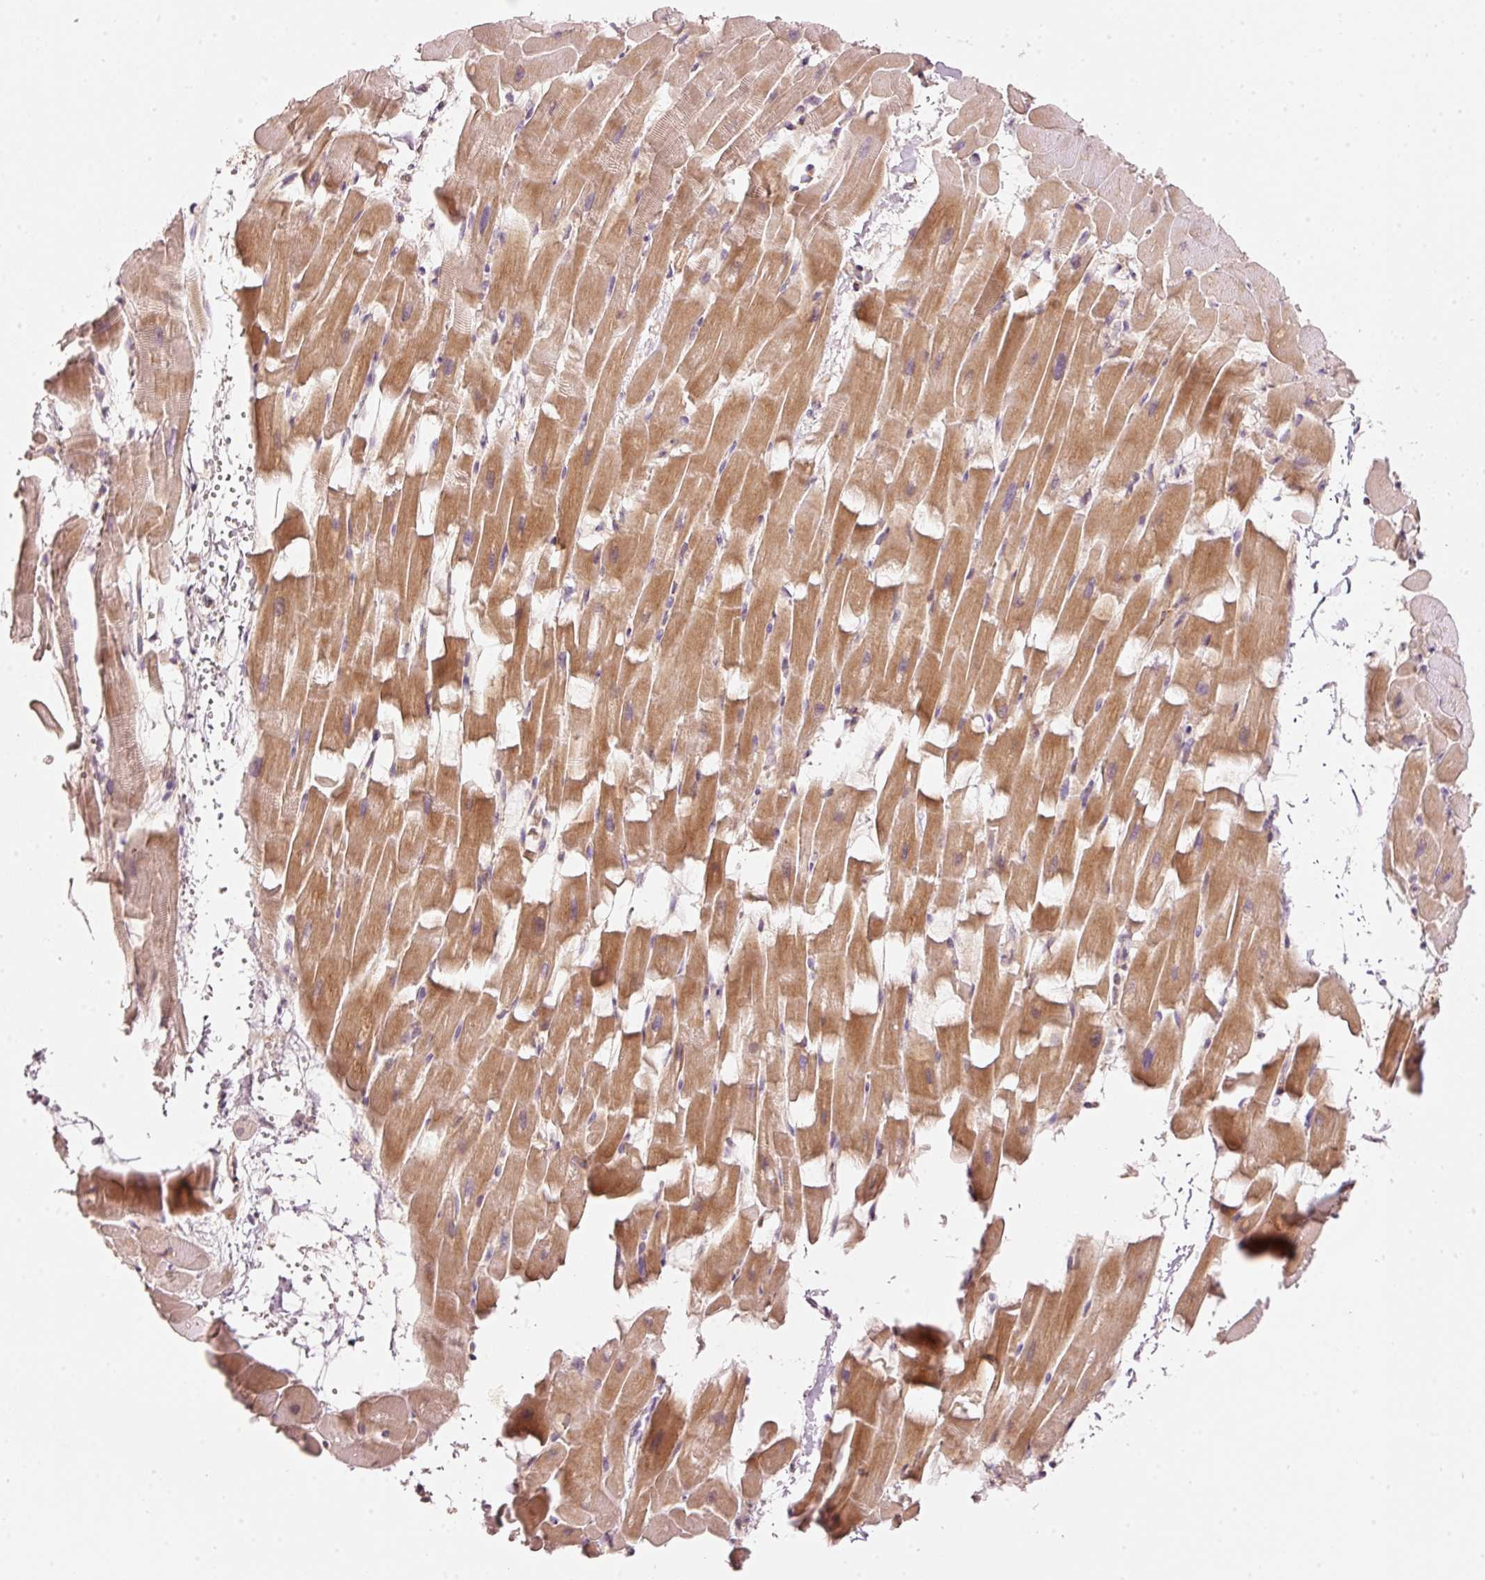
{"staining": {"intensity": "moderate", "quantity": ">75%", "location": "cytoplasmic/membranous"}, "tissue": "heart muscle", "cell_type": "Cardiomyocytes", "image_type": "normal", "snomed": [{"axis": "morphology", "description": "Normal tissue, NOS"}, {"axis": "topography", "description": "Heart"}], "caption": "The immunohistochemical stain shows moderate cytoplasmic/membranous positivity in cardiomyocytes of benign heart muscle. Nuclei are stained in blue.", "gene": "ARHGAP22", "patient": {"sex": "male", "age": 37}}